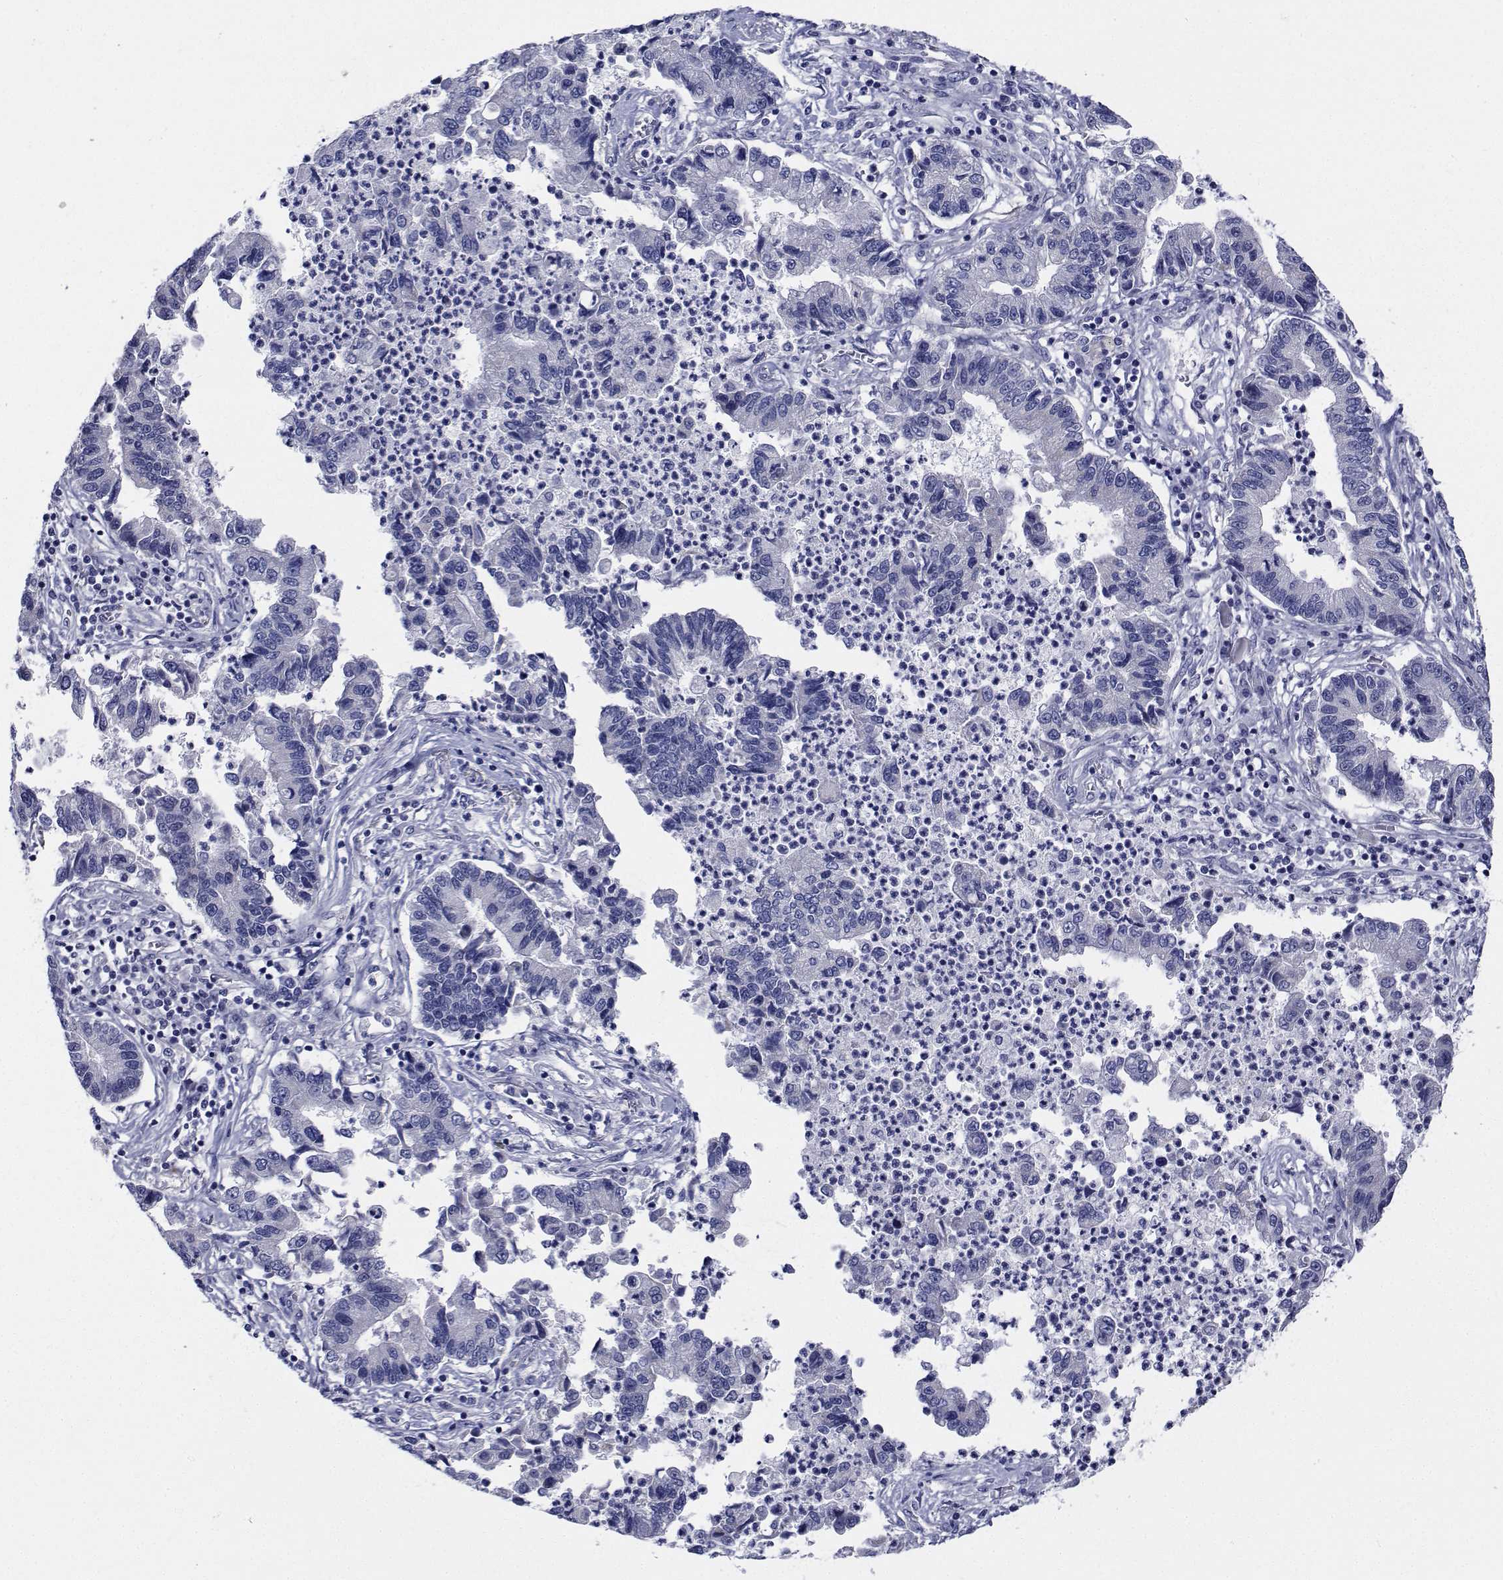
{"staining": {"intensity": "negative", "quantity": "none", "location": "none"}, "tissue": "lung cancer", "cell_type": "Tumor cells", "image_type": "cancer", "snomed": [{"axis": "morphology", "description": "Adenocarcinoma, NOS"}, {"axis": "topography", "description": "Lung"}], "caption": "Lung adenocarcinoma was stained to show a protein in brown. There is no significant expression in tumor cells.", "gene": "CDHR3", "patient": {"sex": "female", "age": 57}}